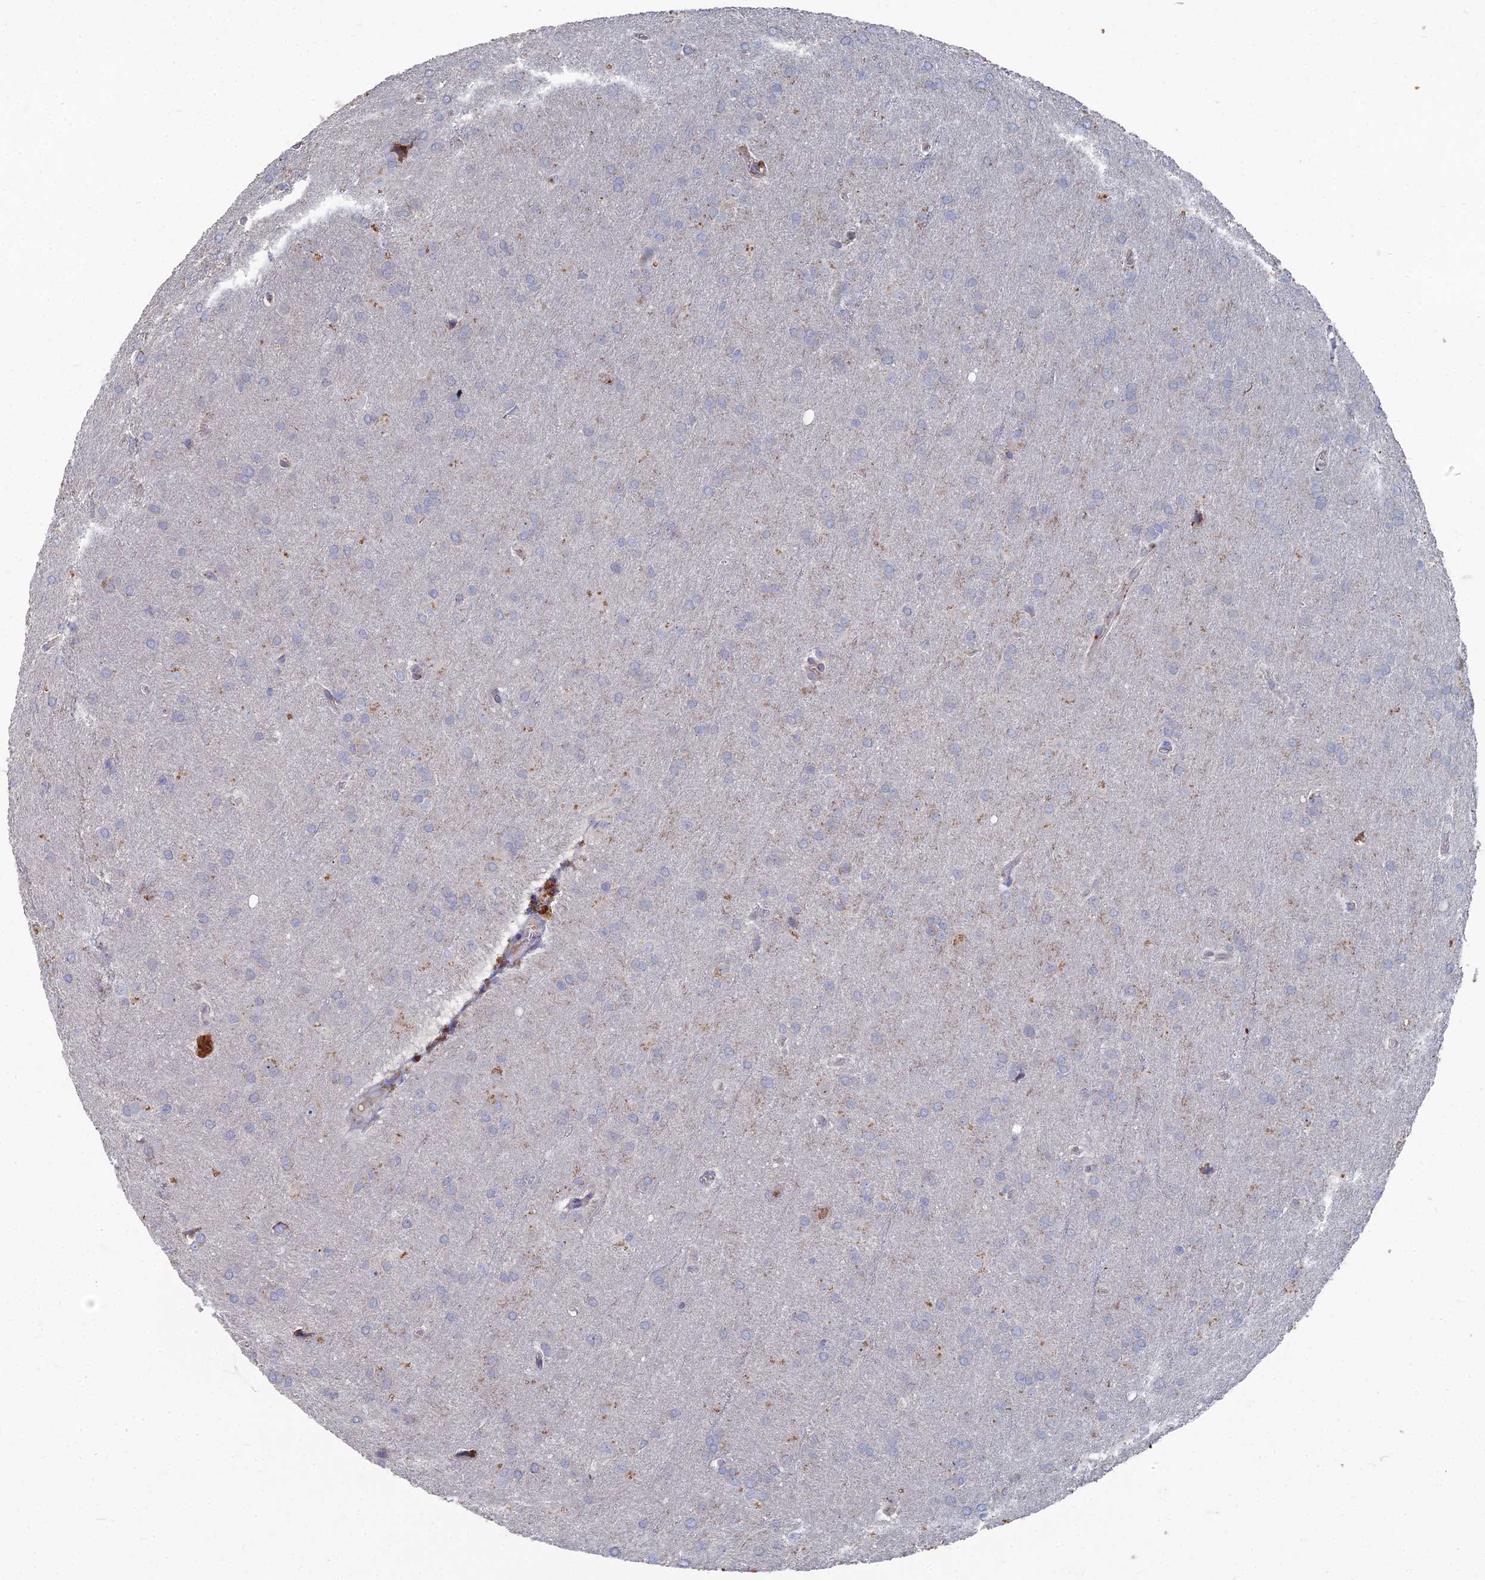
{"staining": {"intensity": "negative", "quantity": "none", "location": "none"}, "tissue": "glioma", "cell_type": "Tumor cells", "image_type": "cancer", "snomed": [{"axis": "morphology", "description": "Glioma, malignant, Low grade"}, {"axis": "topography", "description": "Brain"}], "caption": "This is an immunohistochemistry image of human malignant glioma (low-grade). There is no staining in tumor cells.", "gene": "TMEM128", "patient": {"sex": "female", "age": 32}}